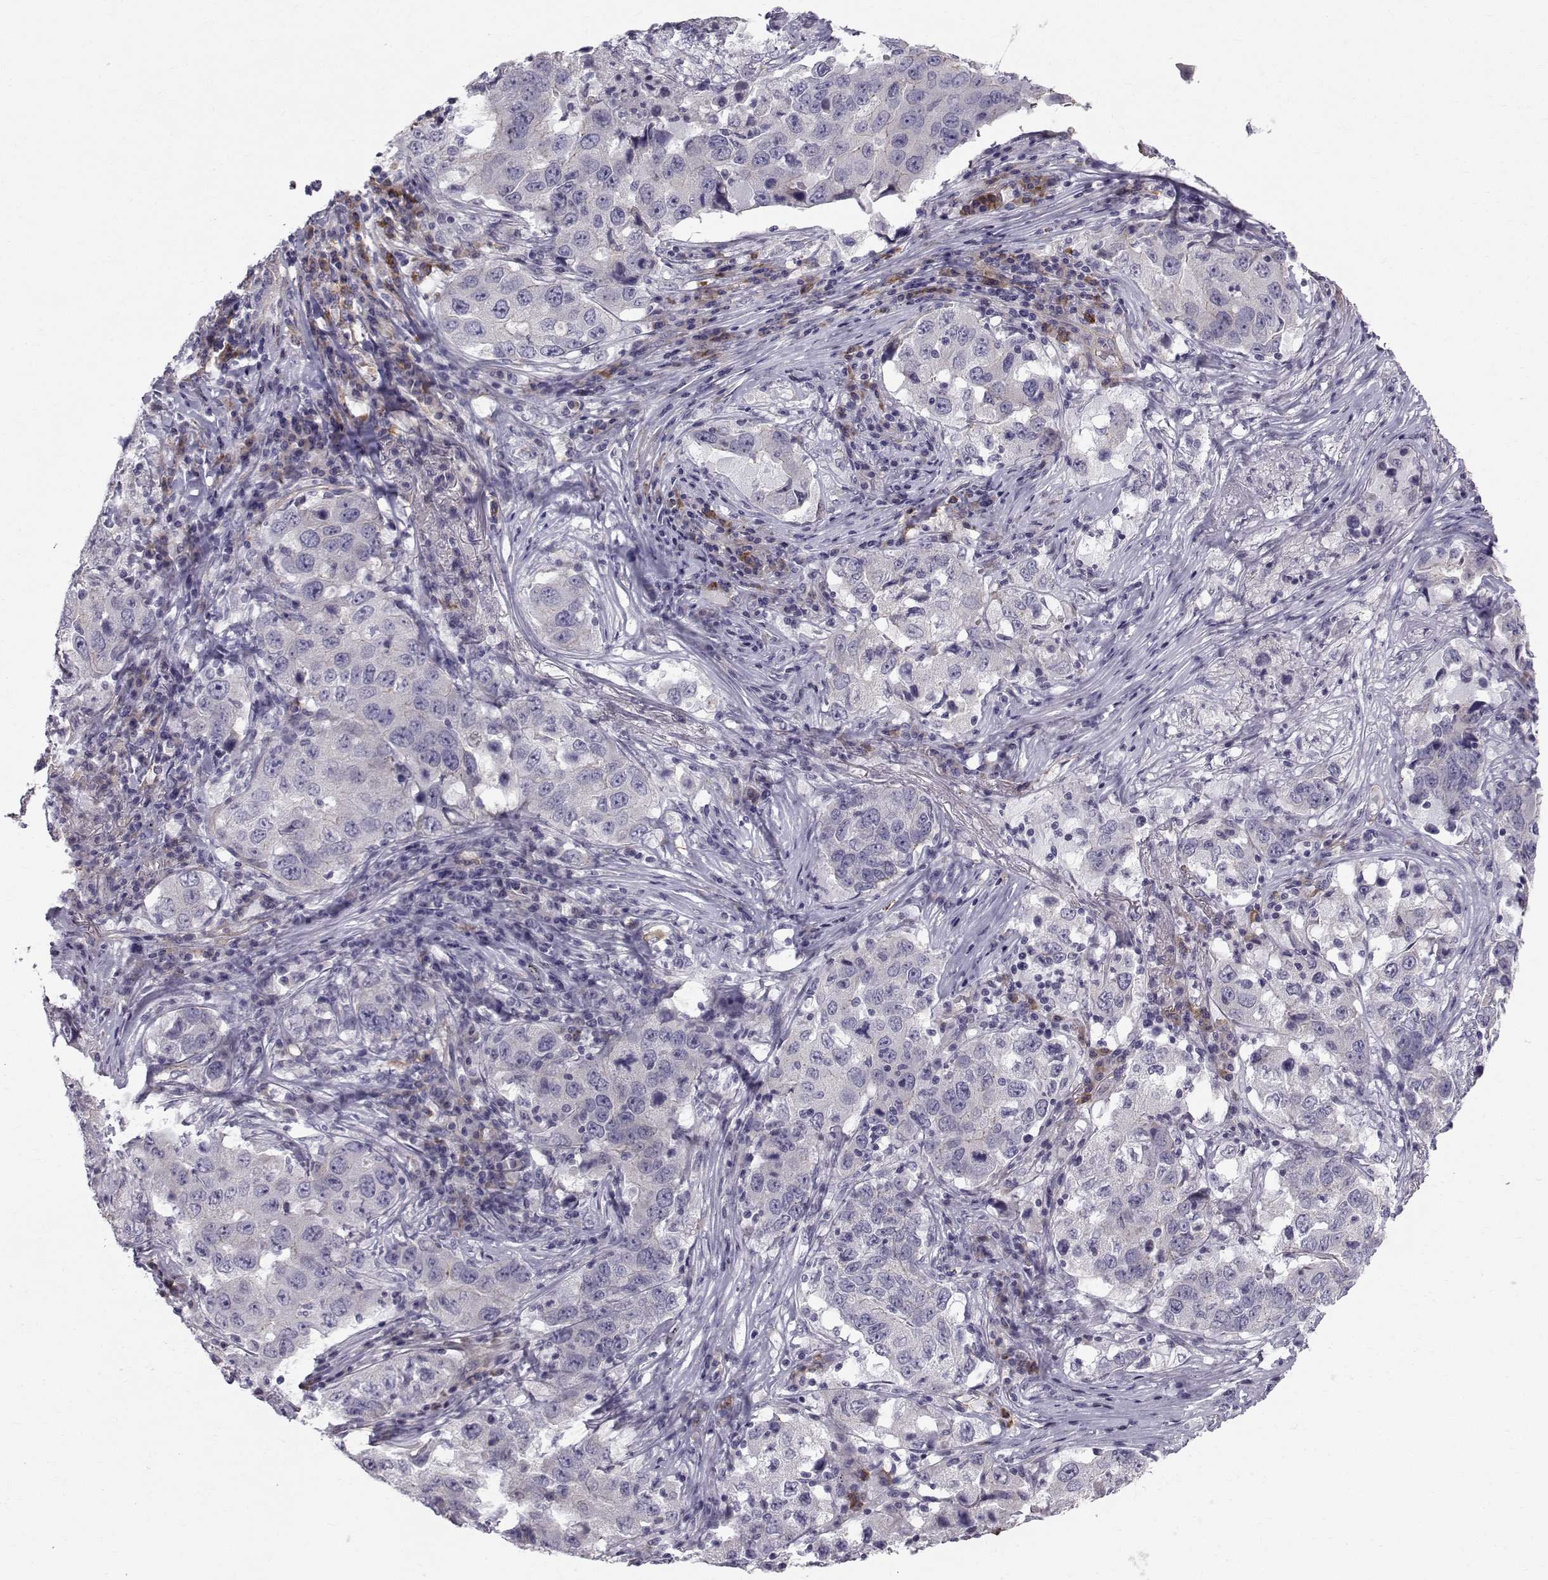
{"staining": {"intensity": "weak", "quantity": "<25%", "location": "cytoplasmic/membranous"}, "tissue": "lung cancer", "cell_type": "Tumor cells", "image_type": "cancer", "snomed": [{"axis": "morphology", "description": "Adenocarcinoma, NOS"}, {"axis": "topography", "description": "Lung"}], "caption": "DAB (3,3'-diaminobenzidine) immunohistochemical staining of adenocarcinoma (lung) demonstrates no significant positivity in tumor cells.", "gene": "QPCT", "patient": {"sex": "male", "age": 73}}